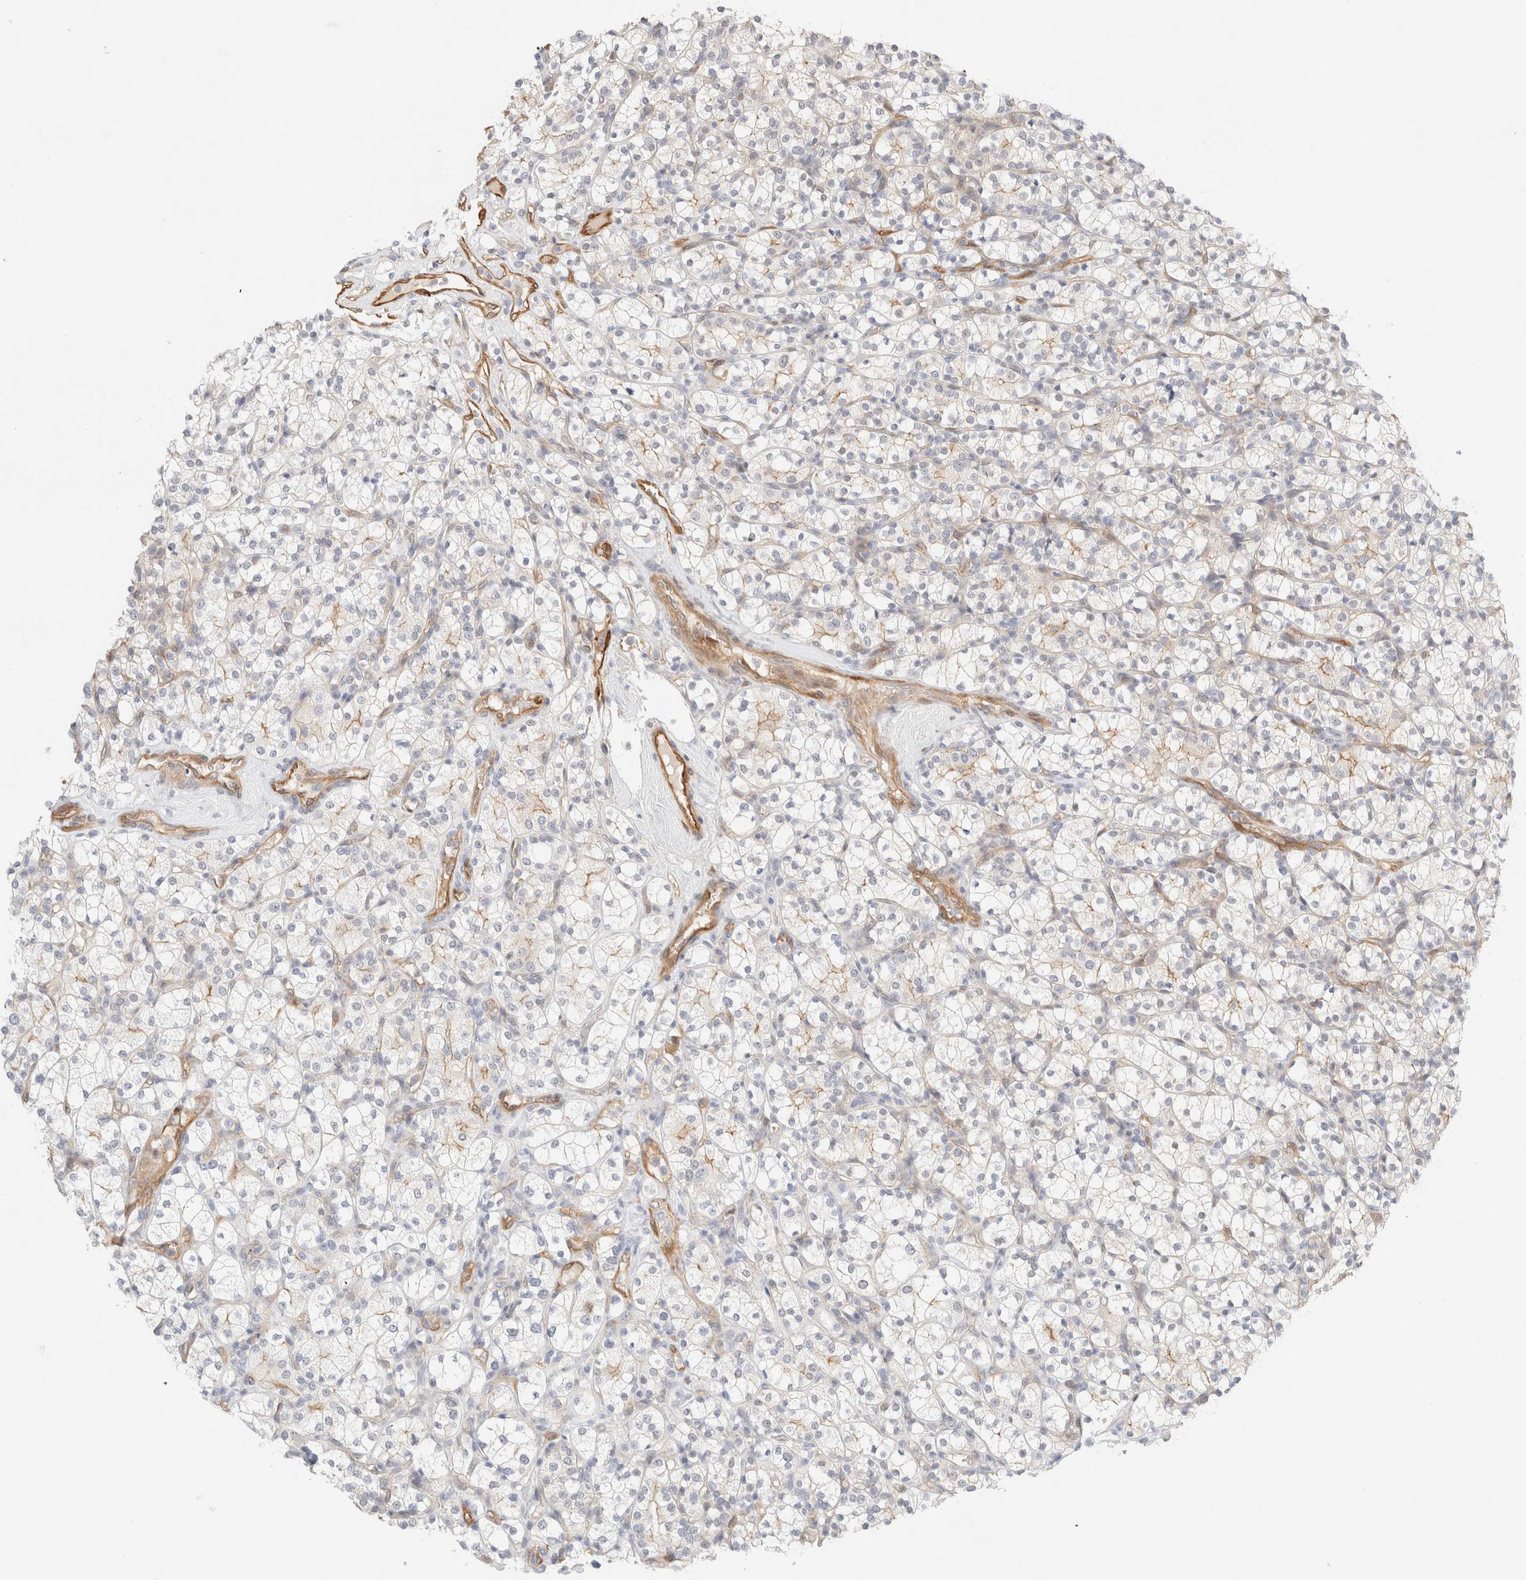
{"staining": {"intensity": "weak", "quantity": "<25%", "location": "cytoplasmic/membranous"}, "tissue": "renal cancer", "cell_type": "Tumor cells", "image_type": "cancer", "snomed": [{"axis": "morphology", "description": "Adenocarcinoma, NOS"}, {"axis": "topography", "description": "Kidney"}], "caption": "Immunohistochemistry micrograph of neoplastic tissue: human adenocarcinoma (renal) stained with DAB demonstrates no significant protein staining in tumor cells. The staining was performed using DAB to visualize the protein expression in brown, while the nuclei were stained in blue with hematoxylin (Magnification: 20x).", "gene": "LMCD1", "patient": {"sex": "male", "age": 77}}